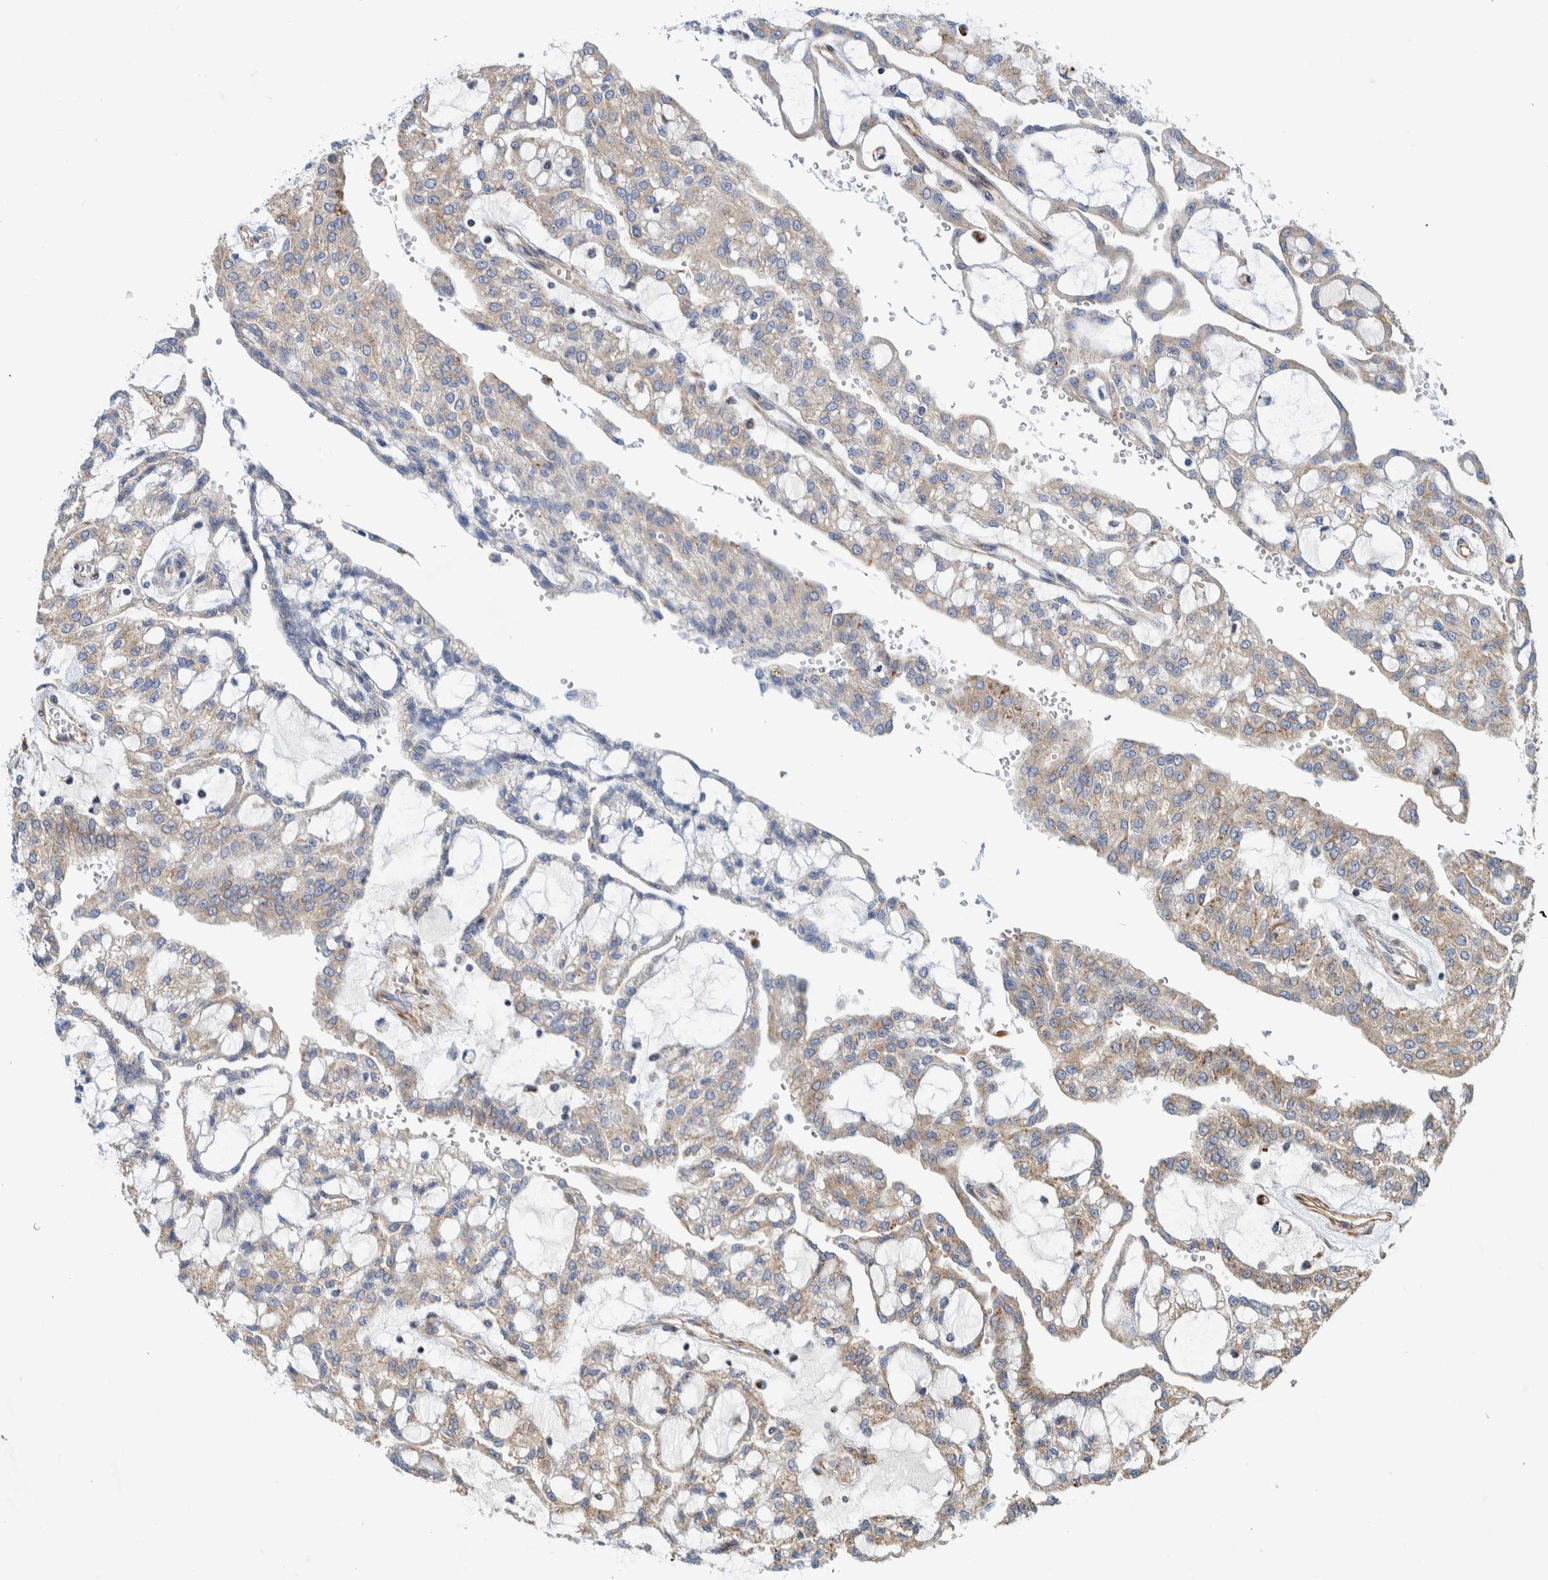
{"staining": {"intensity": "weak", "quantity": ">75%", "location": "cytoplasmic/membranous"}, "tissue": "renal cancer", "cell_type": "Tumor cells", "image_type": "cancer", "snomed": [{"axis": "morphology", "description": "Adenocarcinoma, NOS"}, {"axis": "topography", "description": "Kidney"}], "caption": "Human renal adenocarcinoma stained with a brown dye reveals weak cytoplasmic/membranous positive expression in approximately >75% of tumor cells.", "gene": "CCDC57", "patient": {"sex": "male", "age": 63}}